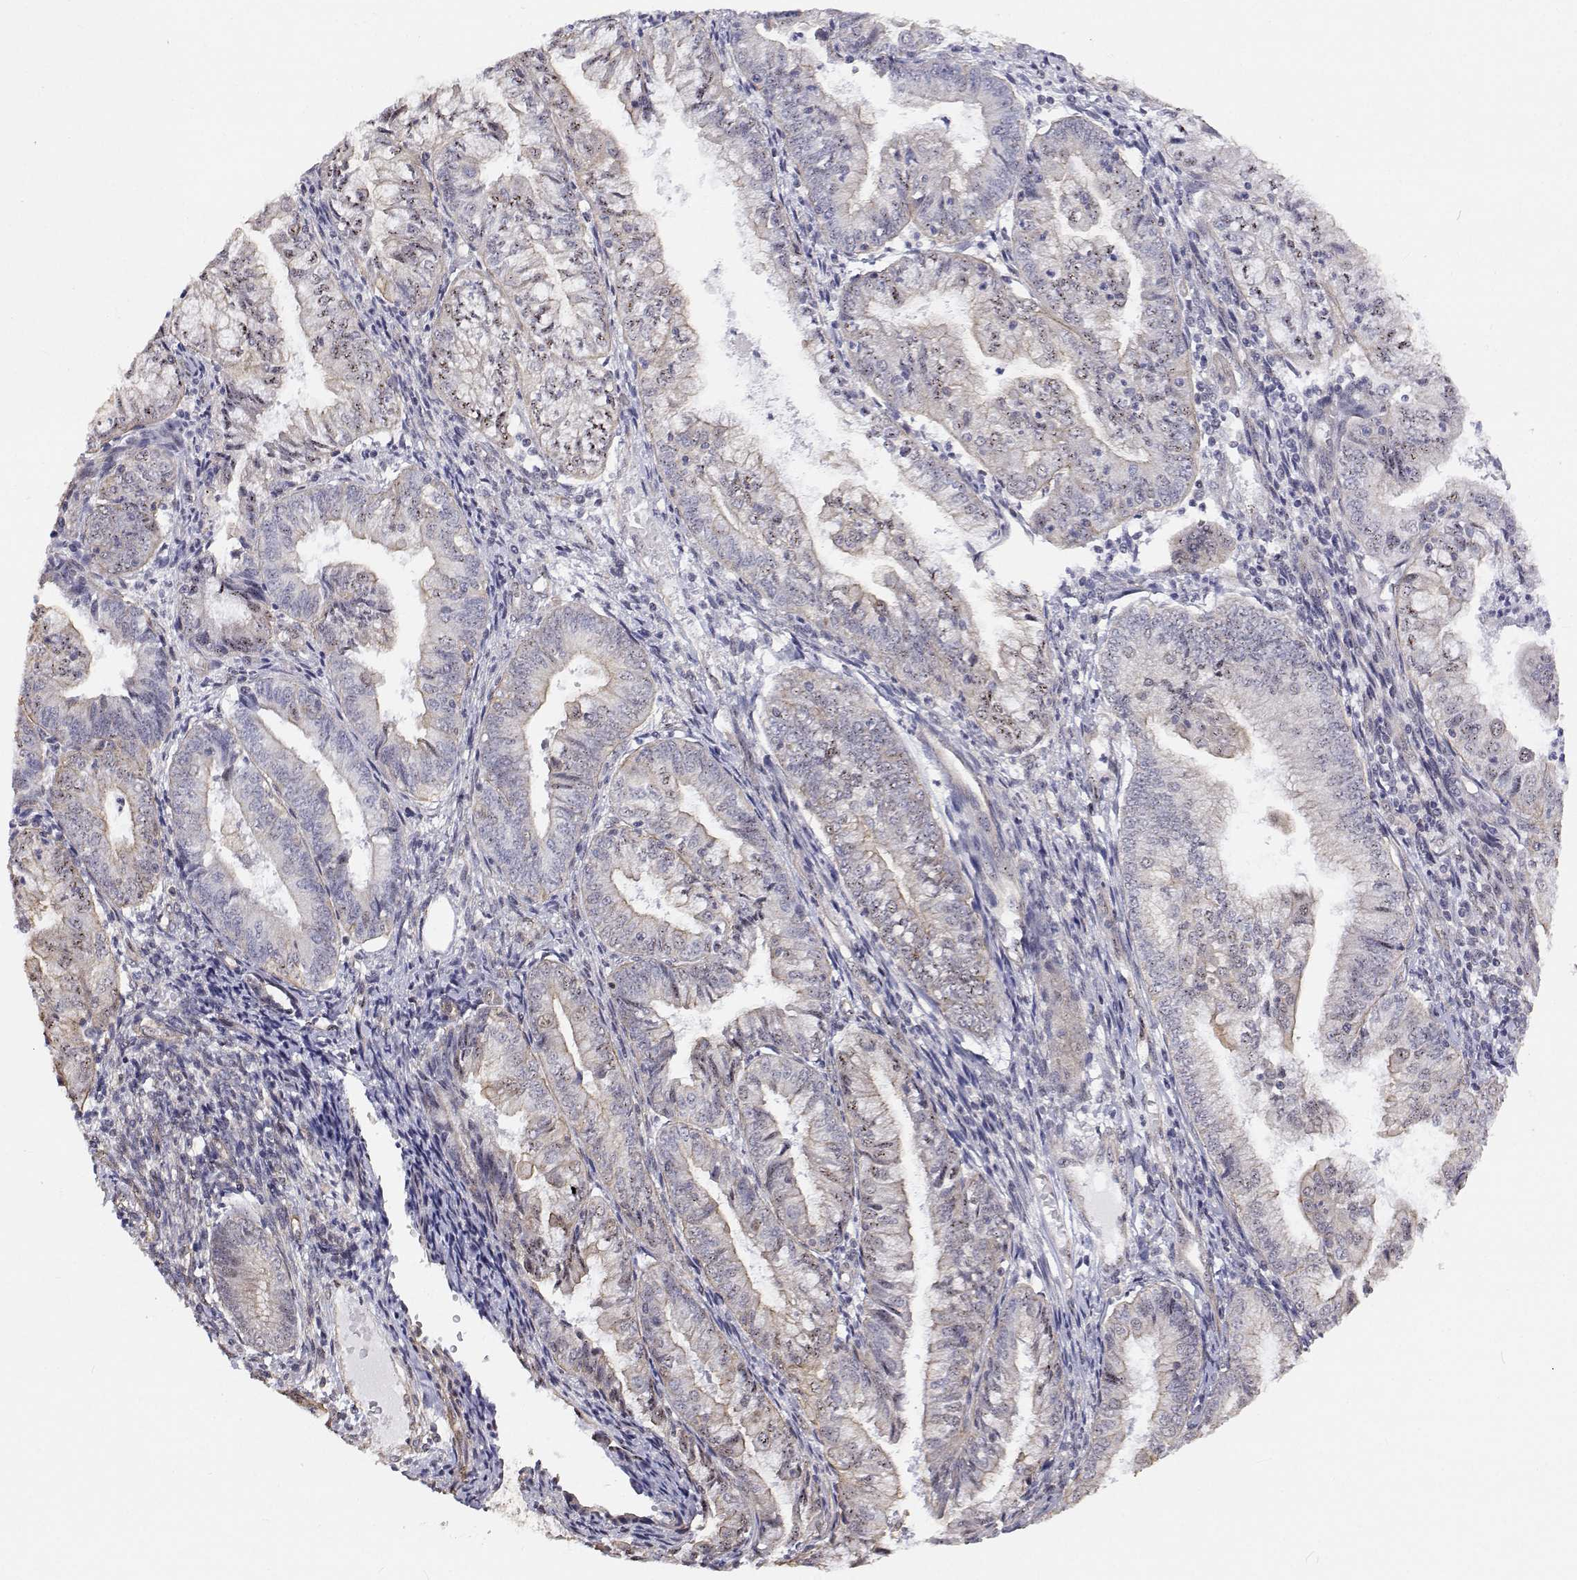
{"staining": {"intensity": "negative", "quantity": "none", "location": "none"}, "tissue": "endometrial cancer", "cell_type": "Tumor cells", "image_type": "cancer", "snomed": [{"axis": "morphology", "description": "Adenocarcinoma, NOS"}, {"axis": "topography", "description": "Endometrium"}], "caption": "The histopathology image shows no significant expression in tumor cells of endometrial adenocarcinoma.", "gene": "GSDMA", "patient": {"sex": "female", "age": 55}}